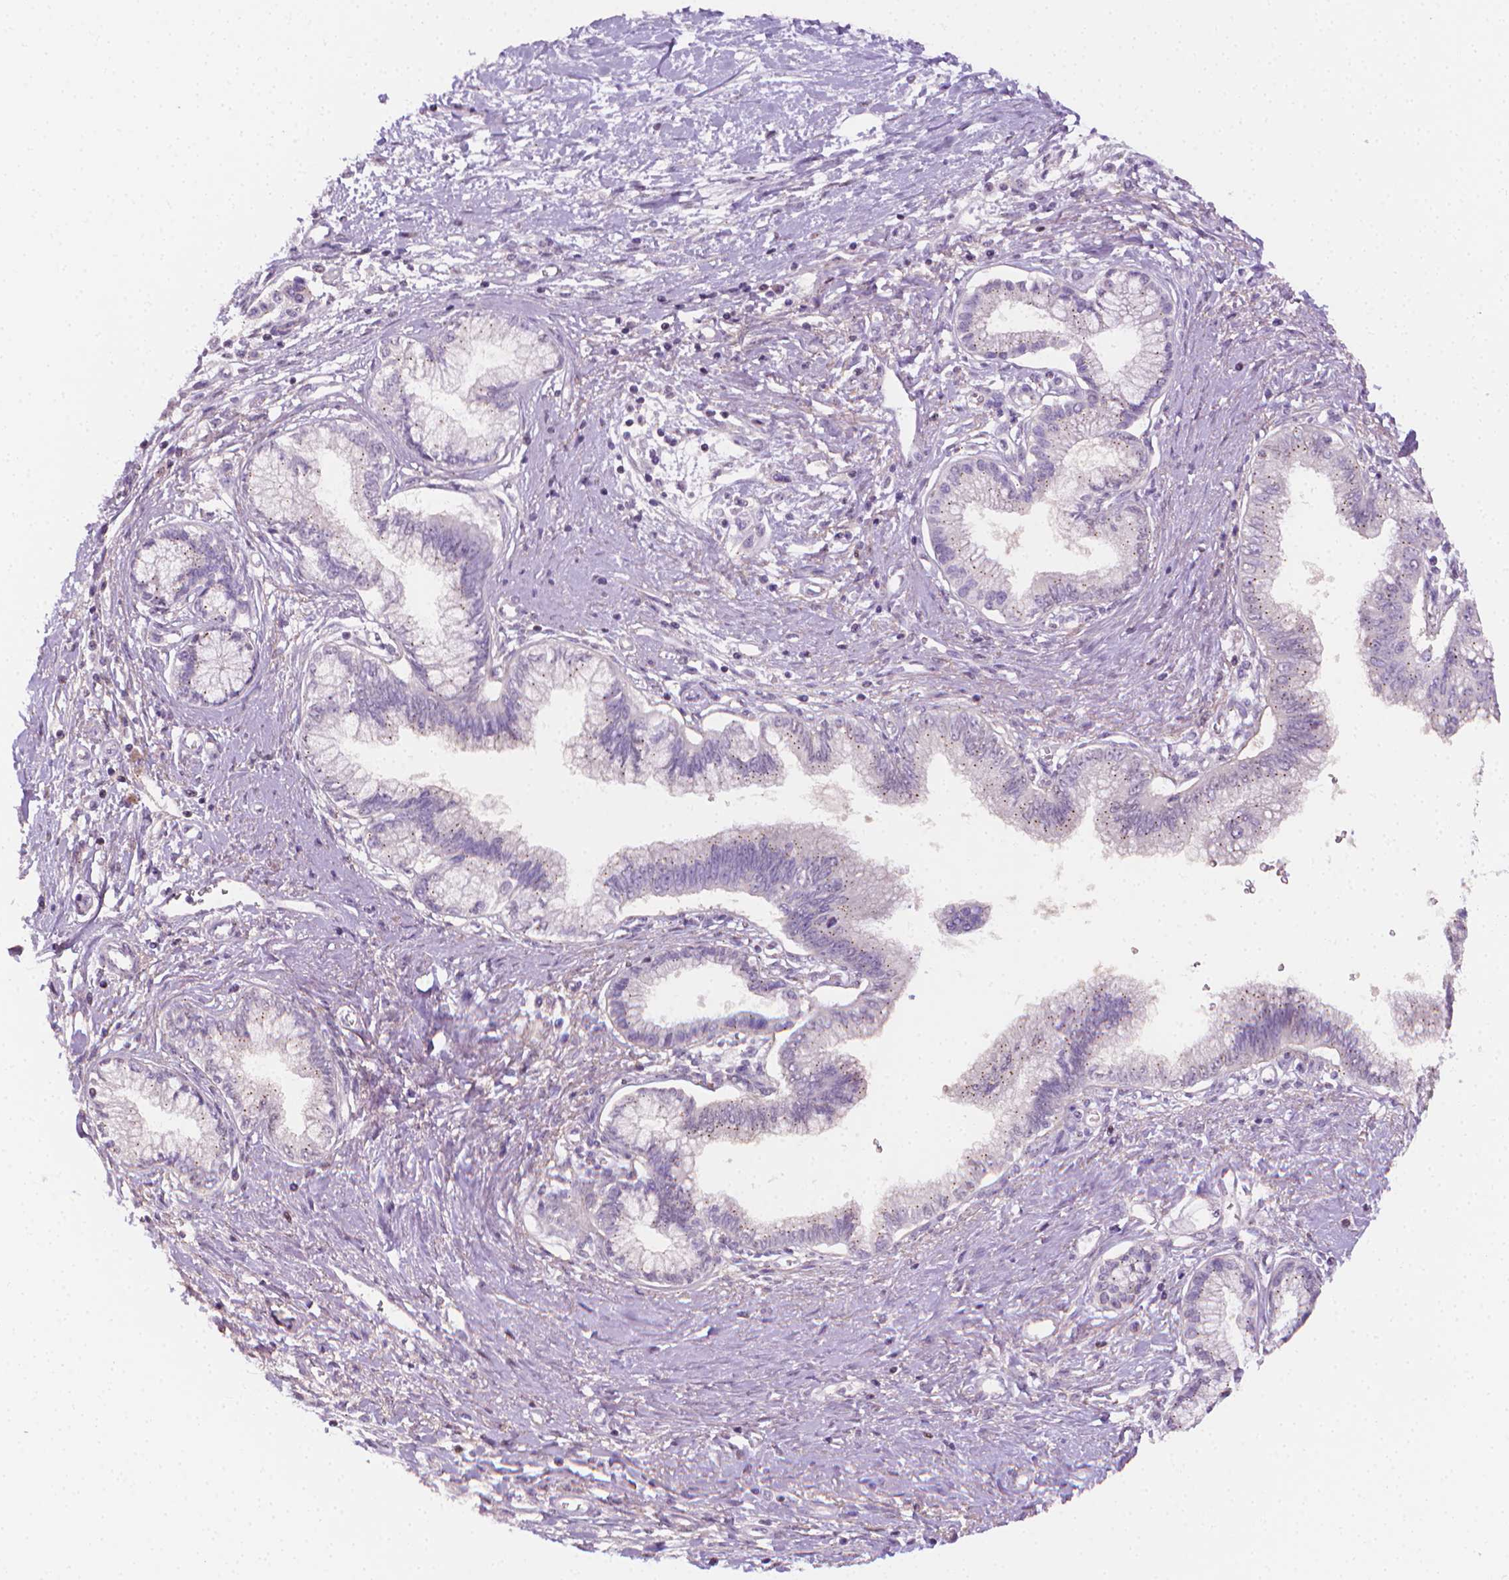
{"staining": {"intensity": "negative", "quantity": "none", "location": "none"}, "tissue": "pancreatic cancer", "cell_type": "Tumor cells", "image_type": "cancer", "snomed": [{"axis": "morphology", "description": "Adenocarcinoma, NOS"}, {"axis": "topography", "description": "Pancreas"}], "caption": "Immunohistochemistry (IHC) photomicrograph of pancreatic adenocarcinoma stained for a protein (brown), which shows no positivity in tumor cells. (DAB immunohistochemistry (IHC) with hematoxylin counter stain).", "gene": "NCAN", "patient": {"sex": "female", "age": 77}}